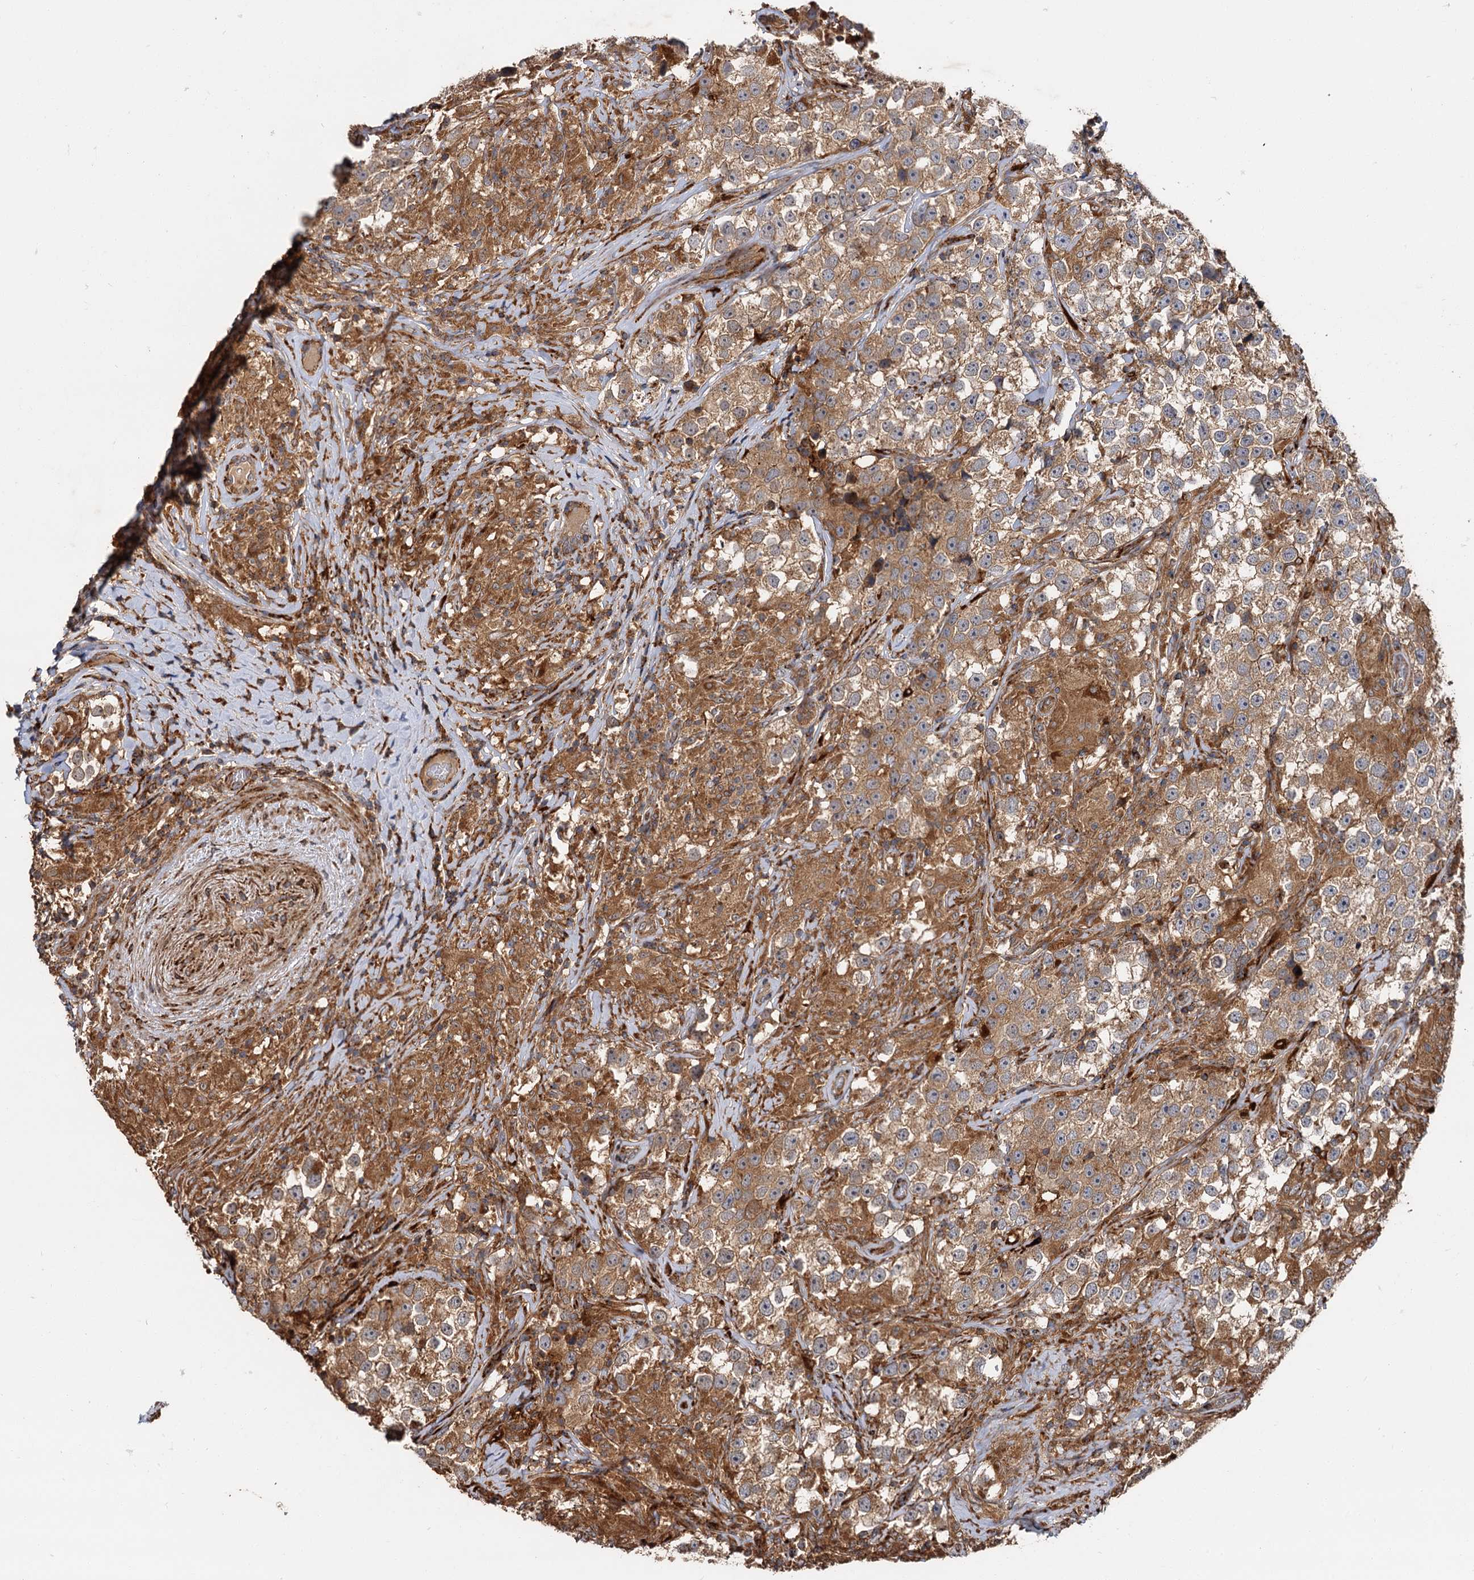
{"staining": {"intensity": "moderate", "quantity": ">75%", "location": "cytoplasmic/membranous"}, "tissue": "testis cancer", "cell_type": "Tumor cells", "image_type": "cancer", "snomed": [{"axis": "morphology", "description": "Seminoma, NOS"}, {"axis": "topography", "description": "Testis"}], "caption": "Seminoma (testis) stained with a protein marker exhibits moderate staining in tumor cells.", "gene": "WDR73", "patient": {"sex": "male", "age": 46}}